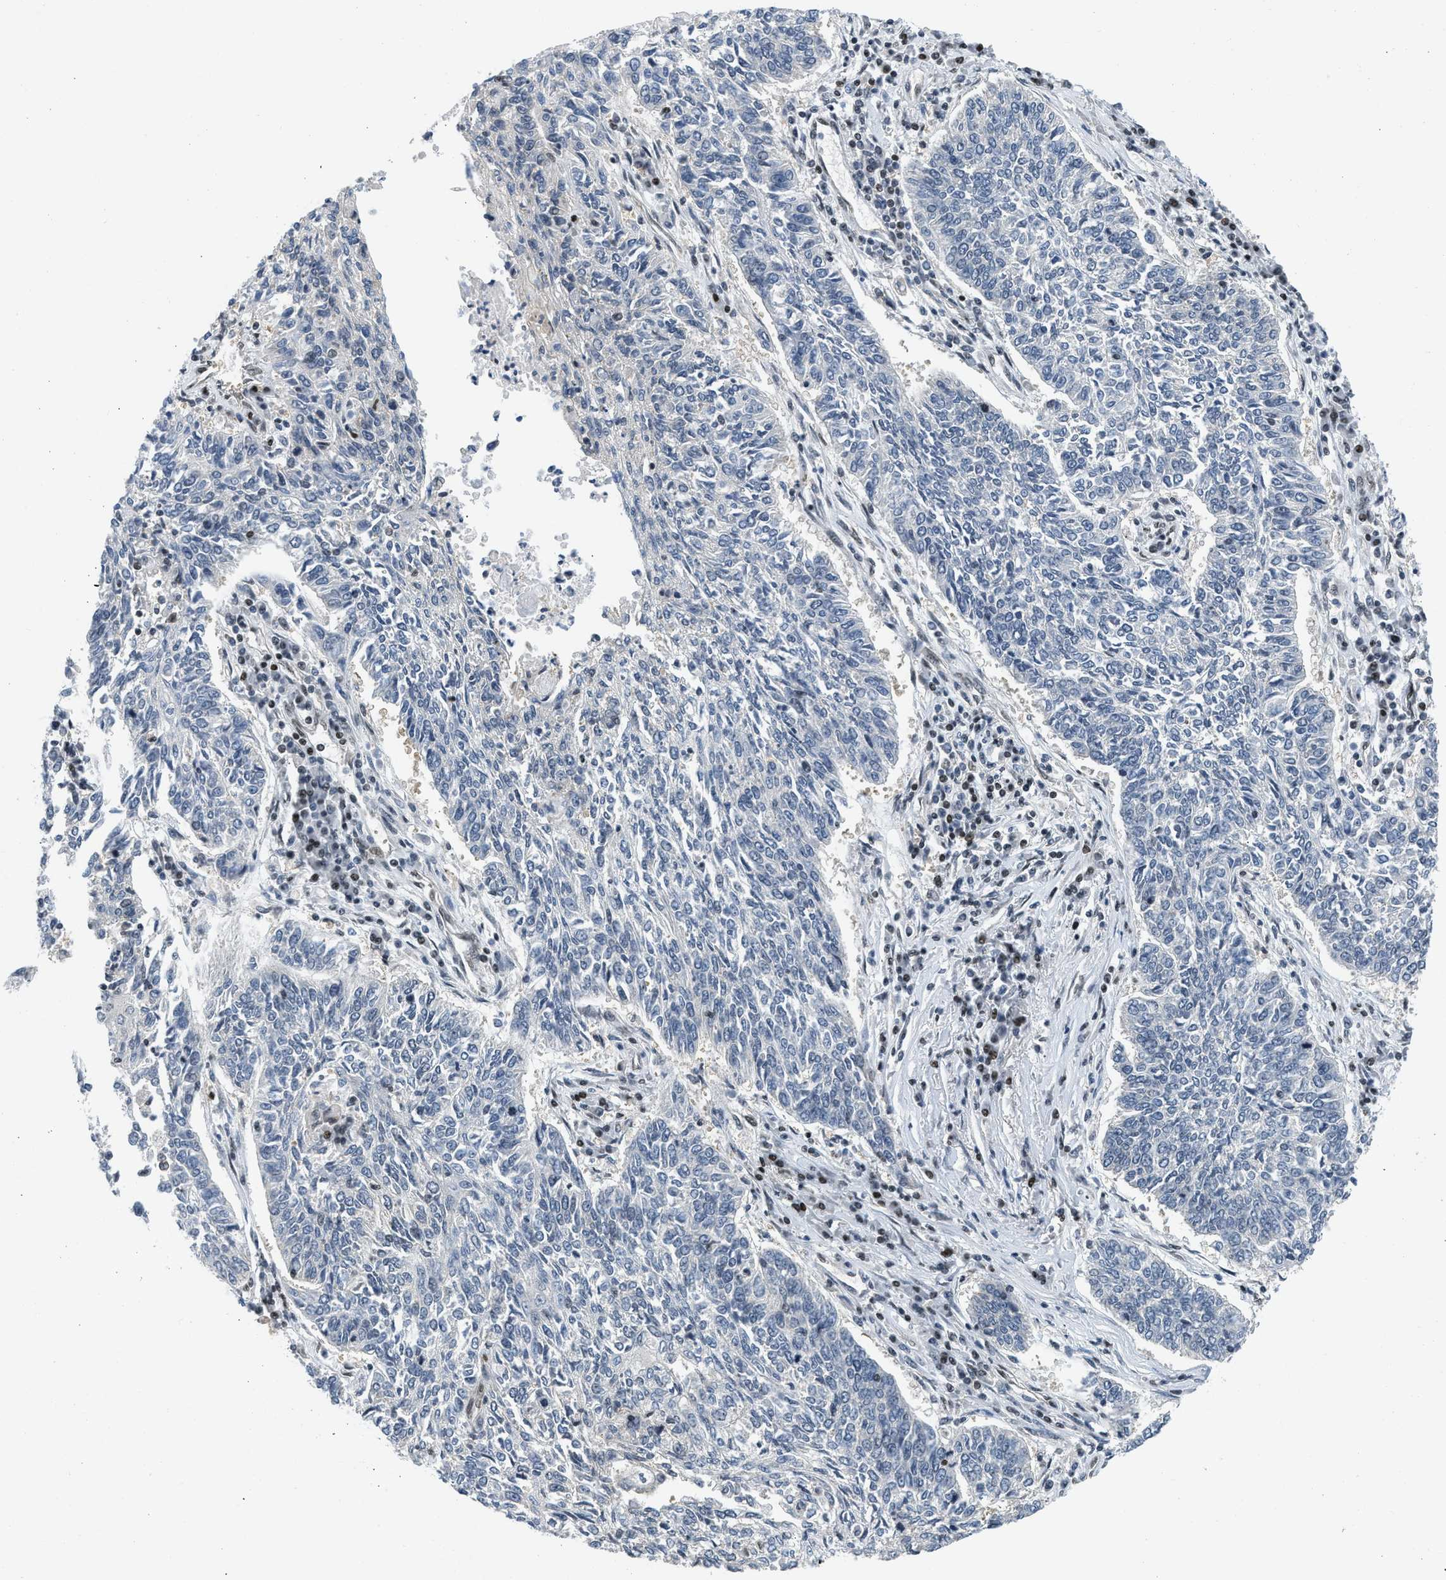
{"staining": {"intensity": "negative", "quantity": "none", "location": "none"}, "tissue": "lung cancer", "cell_type": "Tumor cells", "image_type": "cancer", "snomed": [{"axis": "morphology", "description": "Normal tissue, NOS"}, {"axis": "morphology", "description": "Squamous cell carcinoma, NOS"}, {"axis": "topography", "description": "Cartilage tissue"}, {"axis": "topography", "description": "Bronchus"}, {"axis": "topography", "description": "Lung"}], "caption": "This is a micrograph of immunohistochemistry staining of squamous cell carcinoma (lung), which shows no staining in tumor cells.", "gene": "OLIG3", "patient": {"sex": "female", "age": 49}}